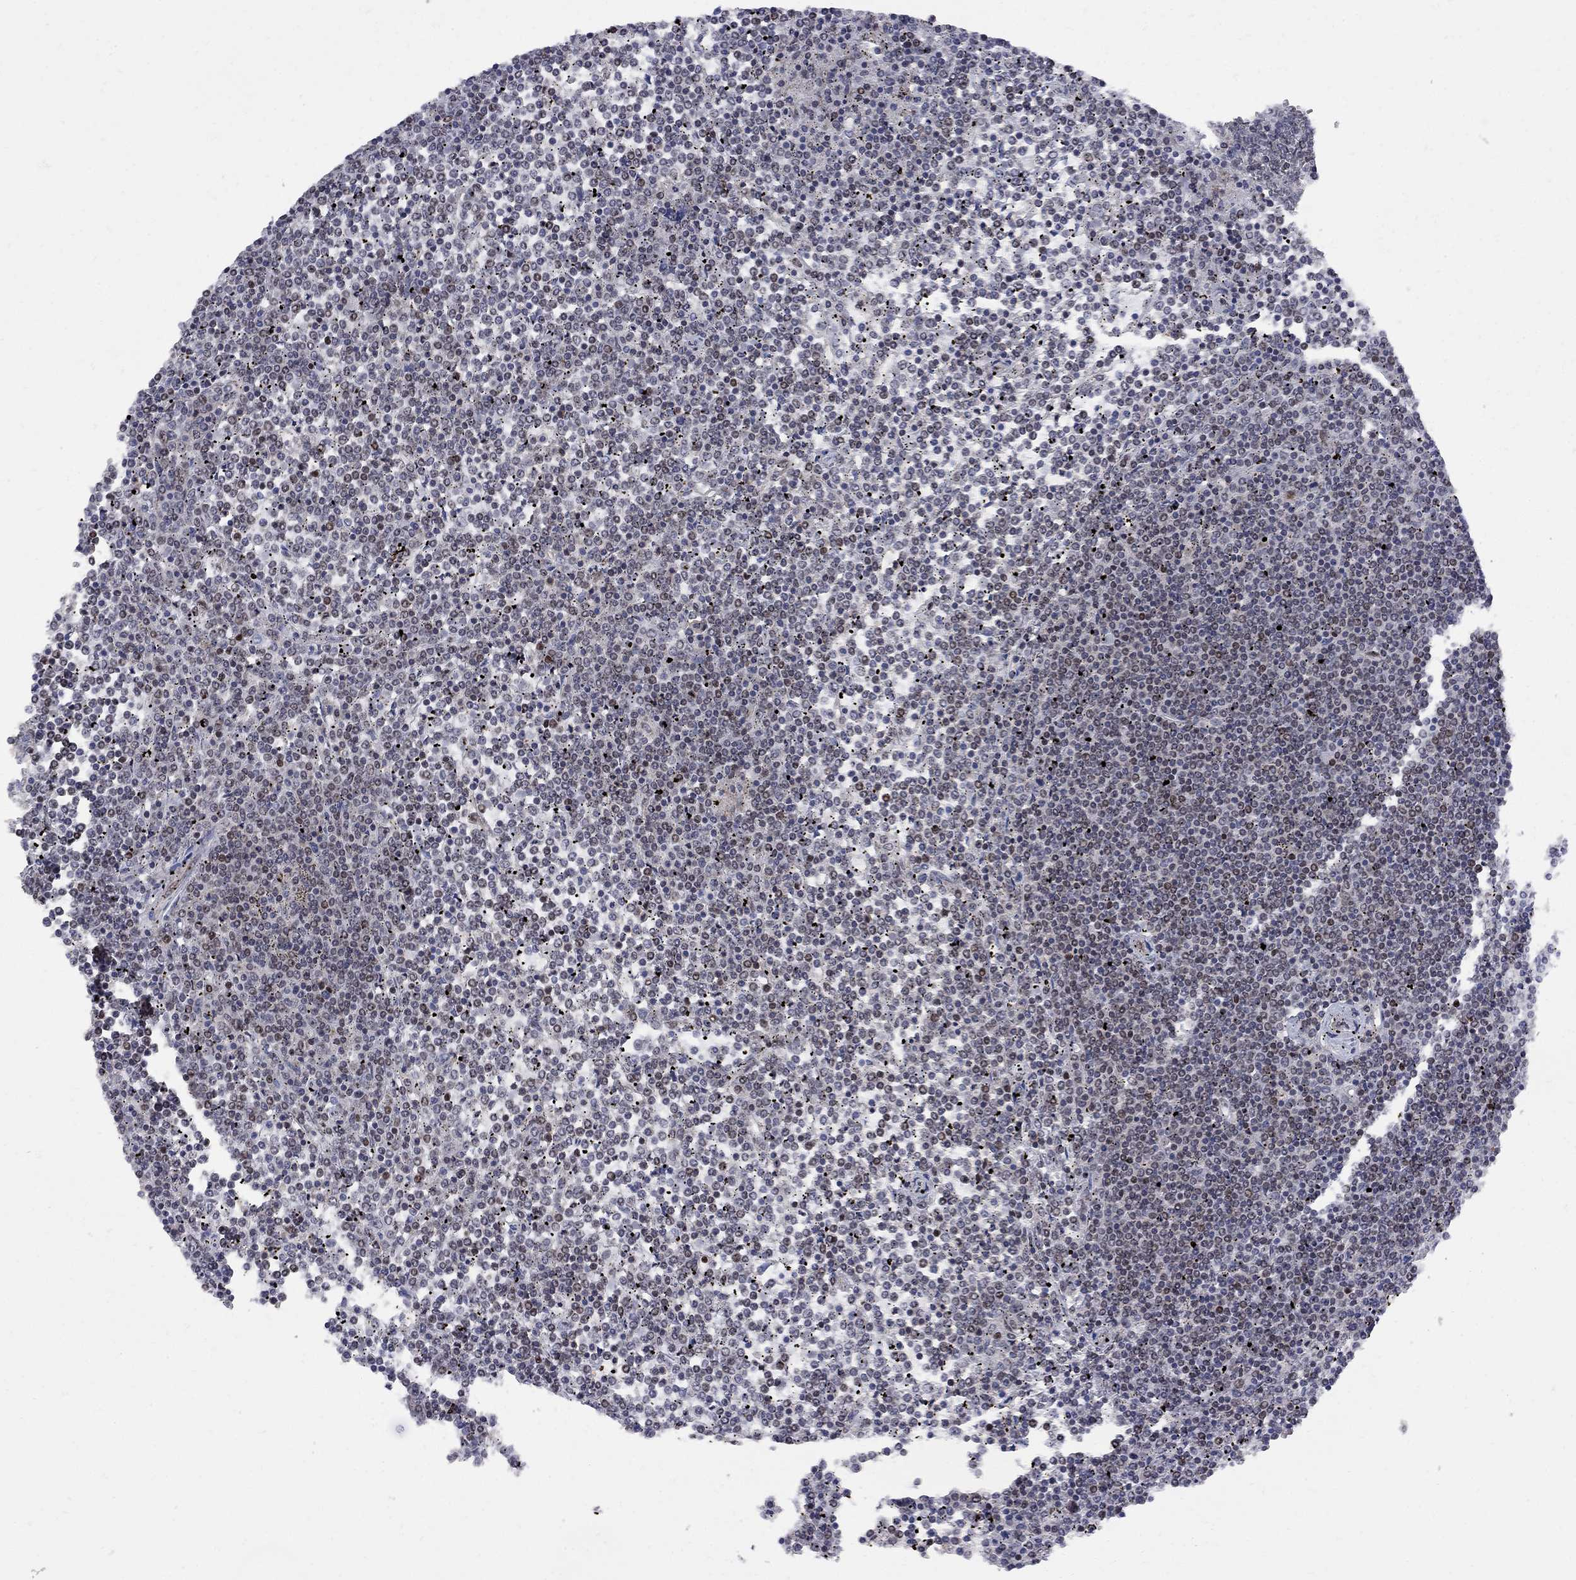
{"staining": {"intensity": "moderate", "quantity": "<25%", "location": "nuclear"}, "tissue": "lymphoma", "cell_type": "Tumor cells", "image_type": "cancer", "snomed": [{"axis": "morphology", "description": "Malignant lymphoma, non-Hodgkin's type, Low grade"}, {"axis": "topography", "description": "Spleen"}], "caption": "A high-resolution histopathology image shows immunohistochemistry staining of lymphoma, which displays moderate nuclear positivity in about <25% of tumor cells. (DAB (3,3'-diaminobenzidine) IHC with brightfield microscopy, high magnification).", "gene": "DHX33", "patient": {"sex": "female", "age": 19}}